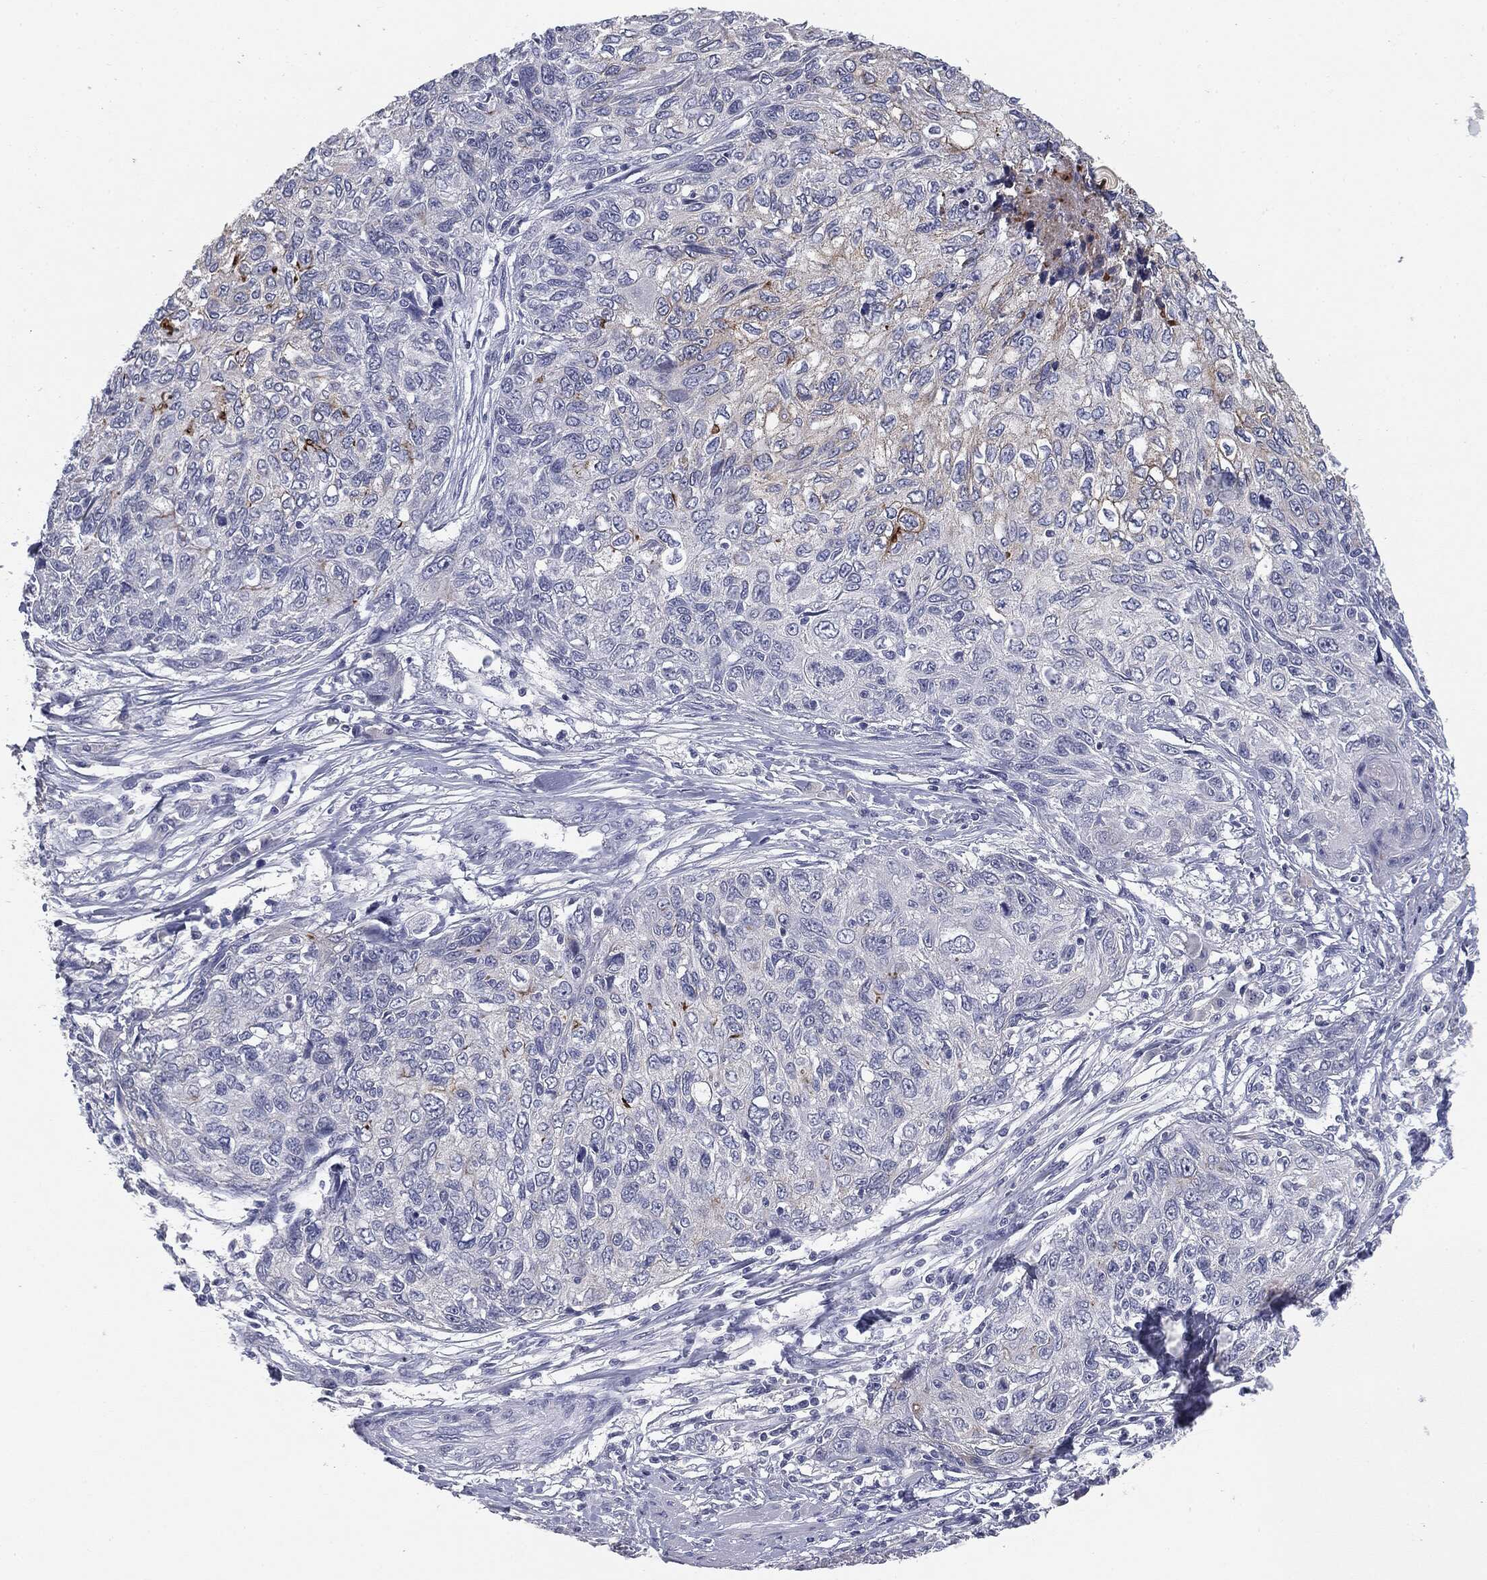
{"staining": {"intensity": "negative", "quantity": "none", "location": "none"}, "tissue": "skin cancer", "cell_type": "Tumor cells", "image_type": "cancer", "snomed": [{"axis": "morphology", "description": "Squamous cell carcinoma, NOS"}, {"axis": "topography", "description": "Skin"}], "caption": "DAB immunohistochemical staining of human skin cancer (squamous cell carcinoma) reveals no significant positivity in tumor cells.", "gene": "MUC1", "patient": {"sex": "male", "age": 92}}